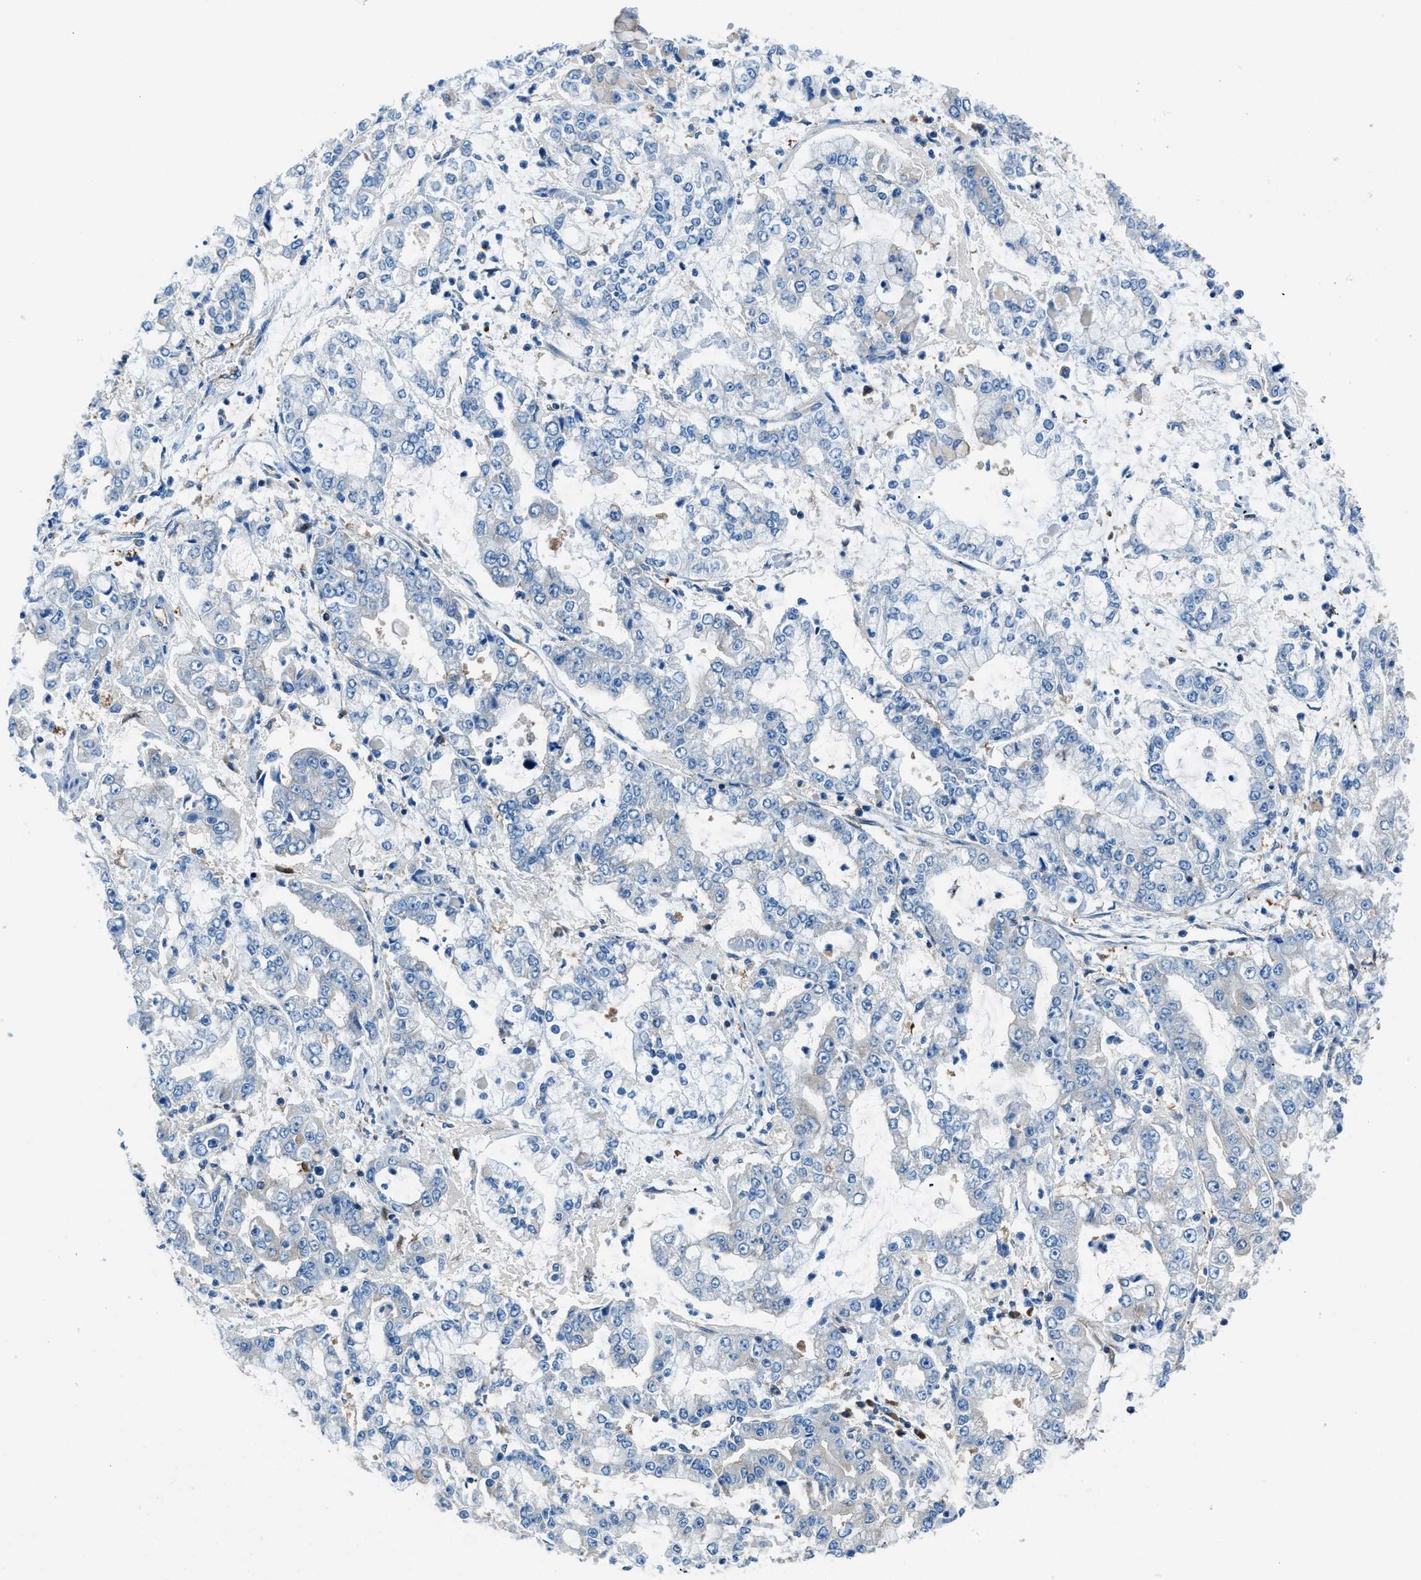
{"staining": {"intensity": "negative", "quantity": "none", "location": "none"}, "tissue": "stomach cancer", "cell_type": "Tumor cells", "image_type": "cancer", "snomed": [{"axis": "morphology", "description": "Adenocarcinoma, NOS"}, {"axis": "topography", "description": "Stomach"}], "caption": "Micrograph shows no significant protein positivity in tumor cells of stomach cancer (adenocarcinoma).", "gene": "SARS1", "patient": {"sex": "male", "age": 76}}